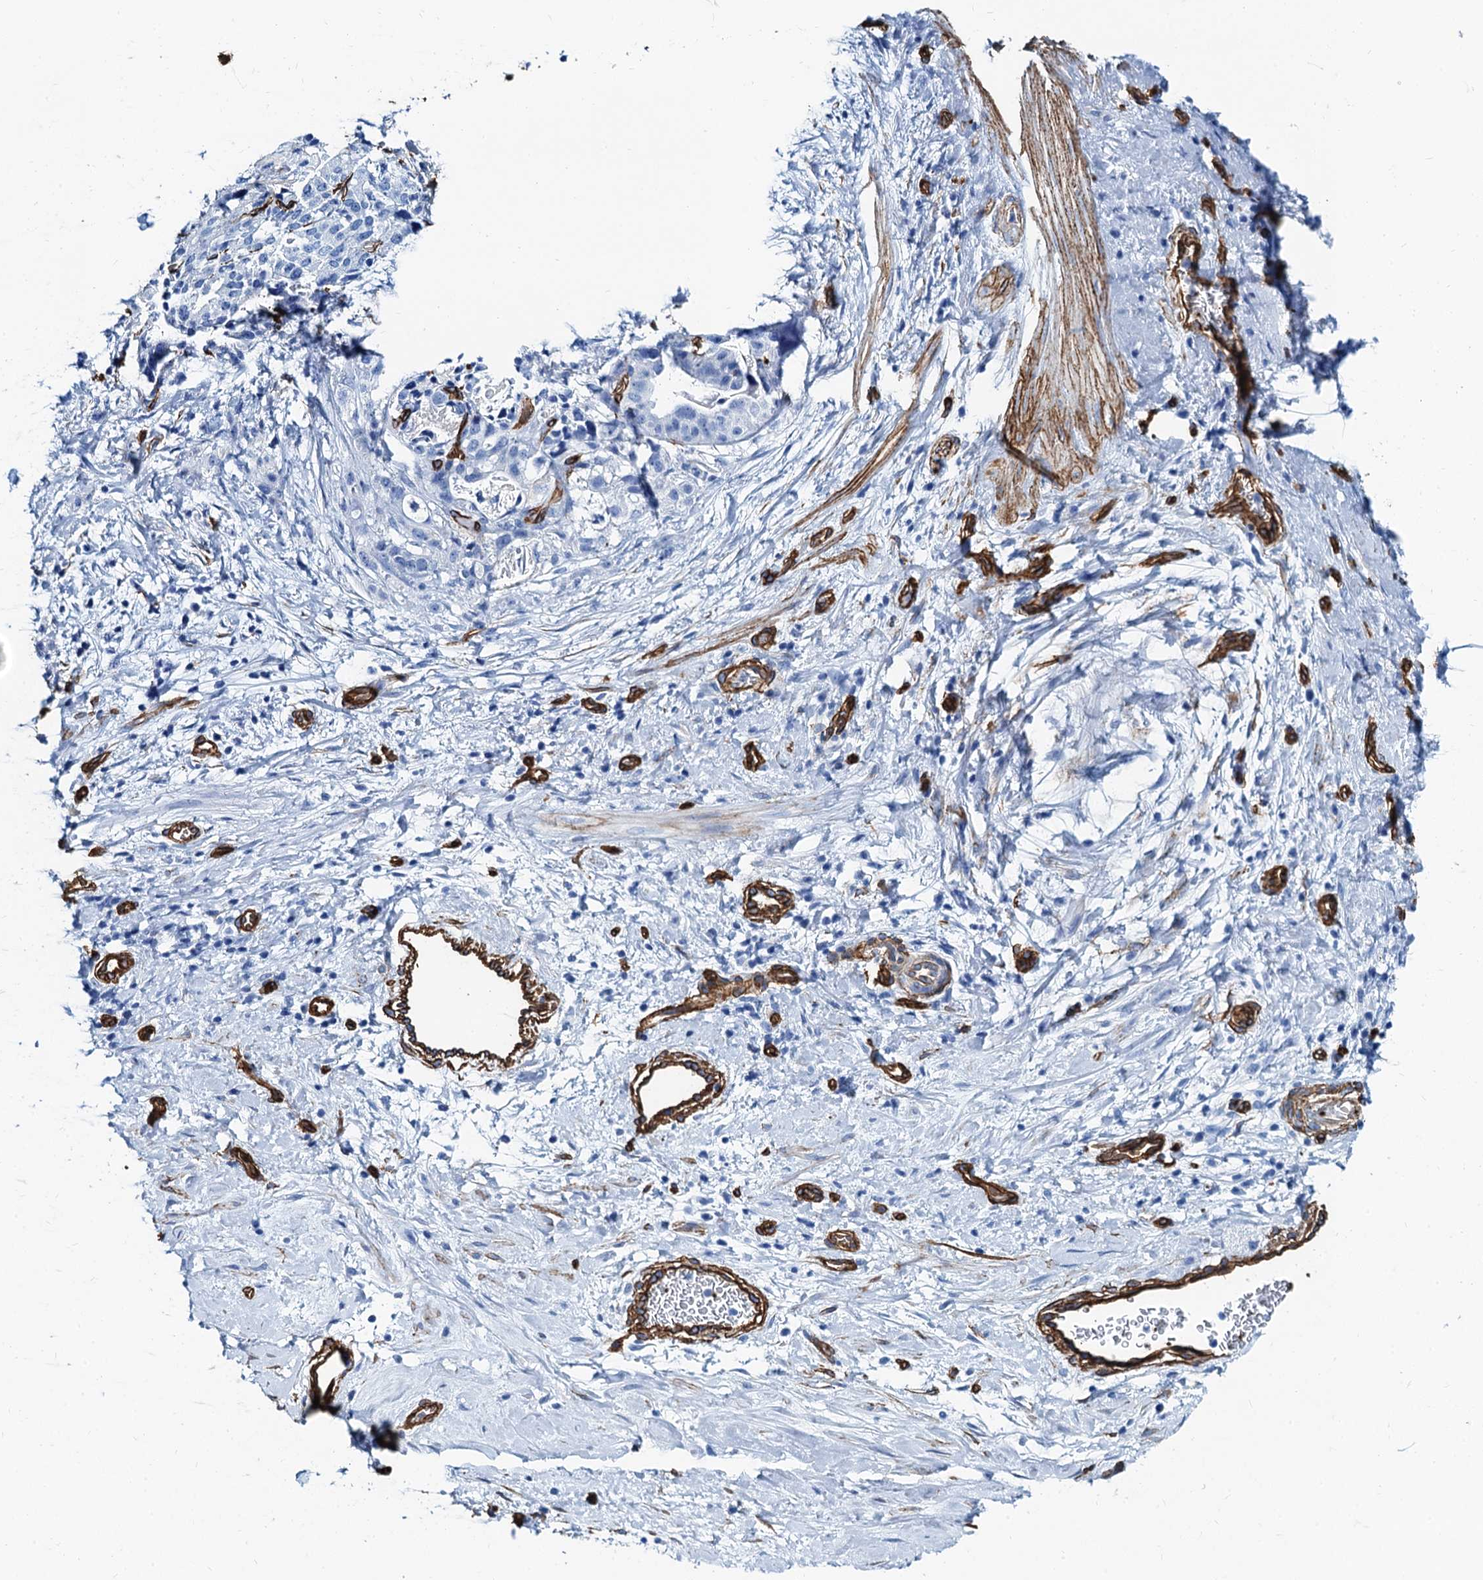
{"staining": {"intensity": "negative", "quantity": "none", "location": "none"}, "tissue": "stomach cancer", "cell_type": "Tumor cells", "image_type": "cancer", "snomed": [{"axis": "morphology", "description": "Adenocarcinoma, NOS"}, {"axis": "topography", "description": "Stomach"}], "caption": "The immunohistochemistry micrograph has no significant positivity in tumor cells of adenocarcinoma (stomach) tissue. (Brightfield microscopy of DAB immunohistochemistry at high magnification).", "gene": "CAVIN2", "patient": {"sex": "male", "age": 48}}